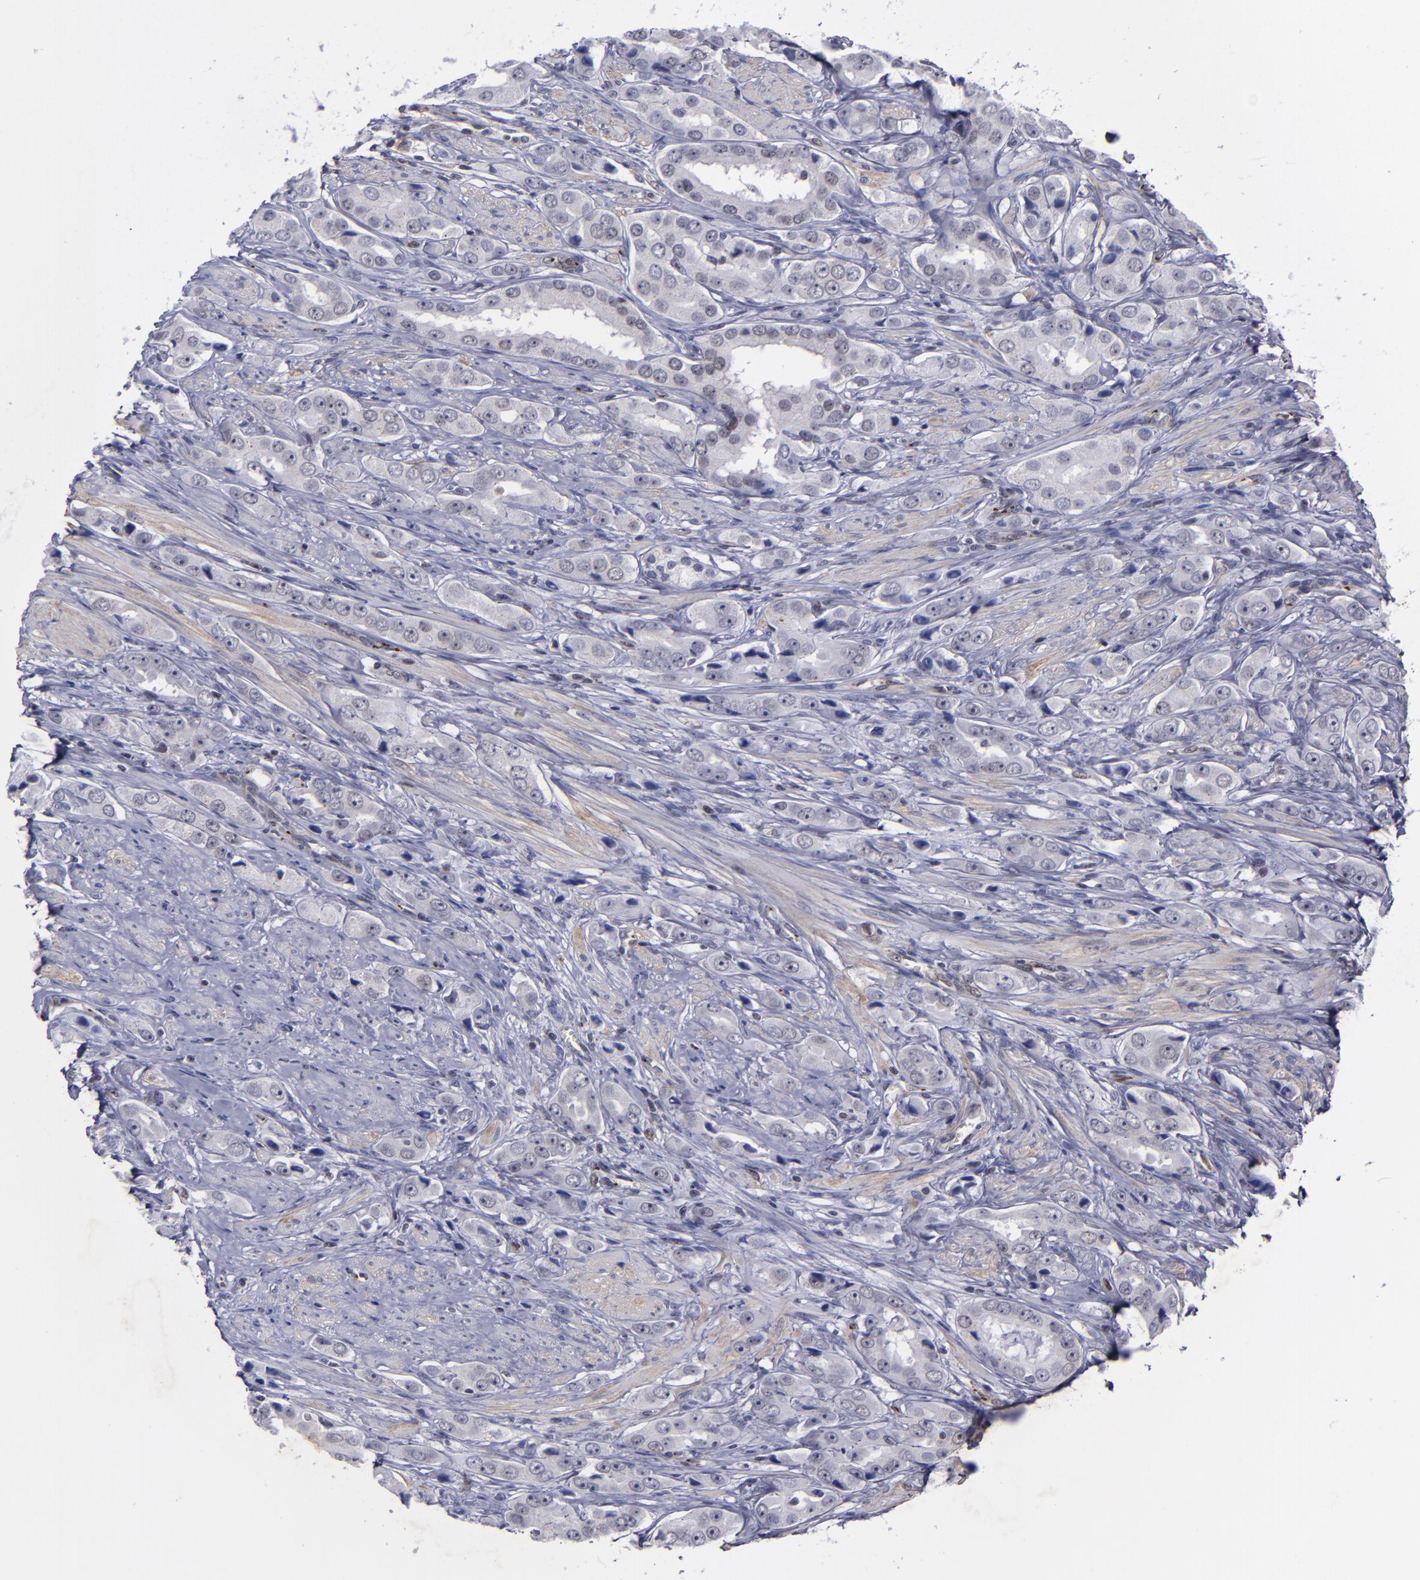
{"staining": {"intensity": "negative", "quantity": "none", "location": "none"}, "tissue": "prostate cancer", "cell_type": "Tumor cells", "image_type": "cancer", "snomed": [{"axis": "morphology", "description": "Adenocarcinoma, Medium grade"}, {"axis": "topography", "description": "Prostate"}], "caption": "There is no significant staining in tumor cells of prostate cancer.", "gene": "MGMT", "patient": {"sex": "male", "age": 53}}